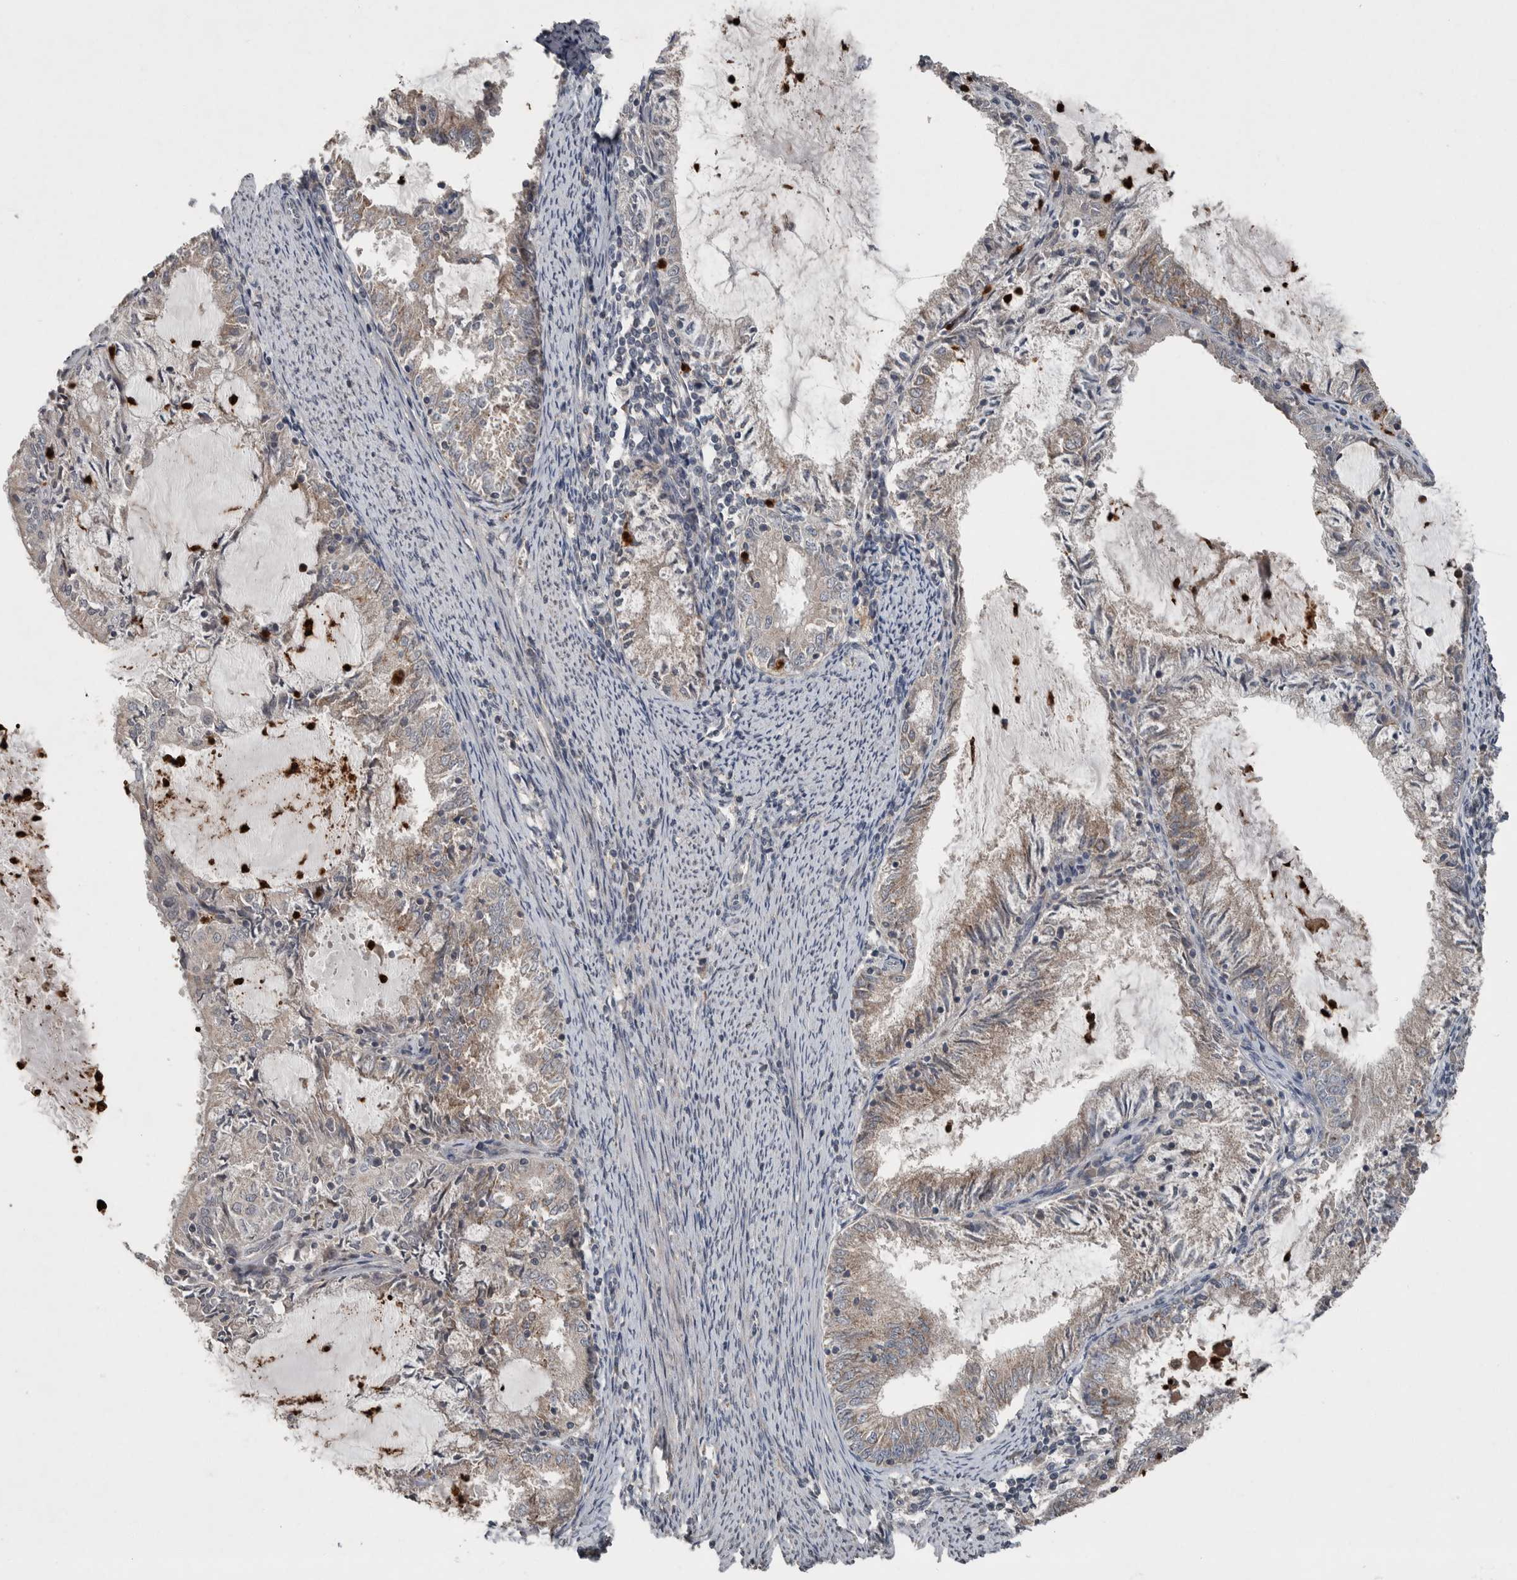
{"staining": {"intensity": "weak", "quantity": ">75%", "location": "cytoplasmic/membranous"}, "tissue": "endometrial cancer", "cell_type": "Tumor cells", "image_type": "cancer", "snomed": [{"axis": "morphology", "description": "Adenocarcinoma, NOS"}, {"axis": "topography", "description": "Endometrium"}], "caption": "A brown stain labels weak cytoplasmic/membranous positivity of a protein in human endometrial cancer (adenocarcinoma) tumor cells.", "gene": "SCP2", "patient": {"sex": "female", "age": 57}}